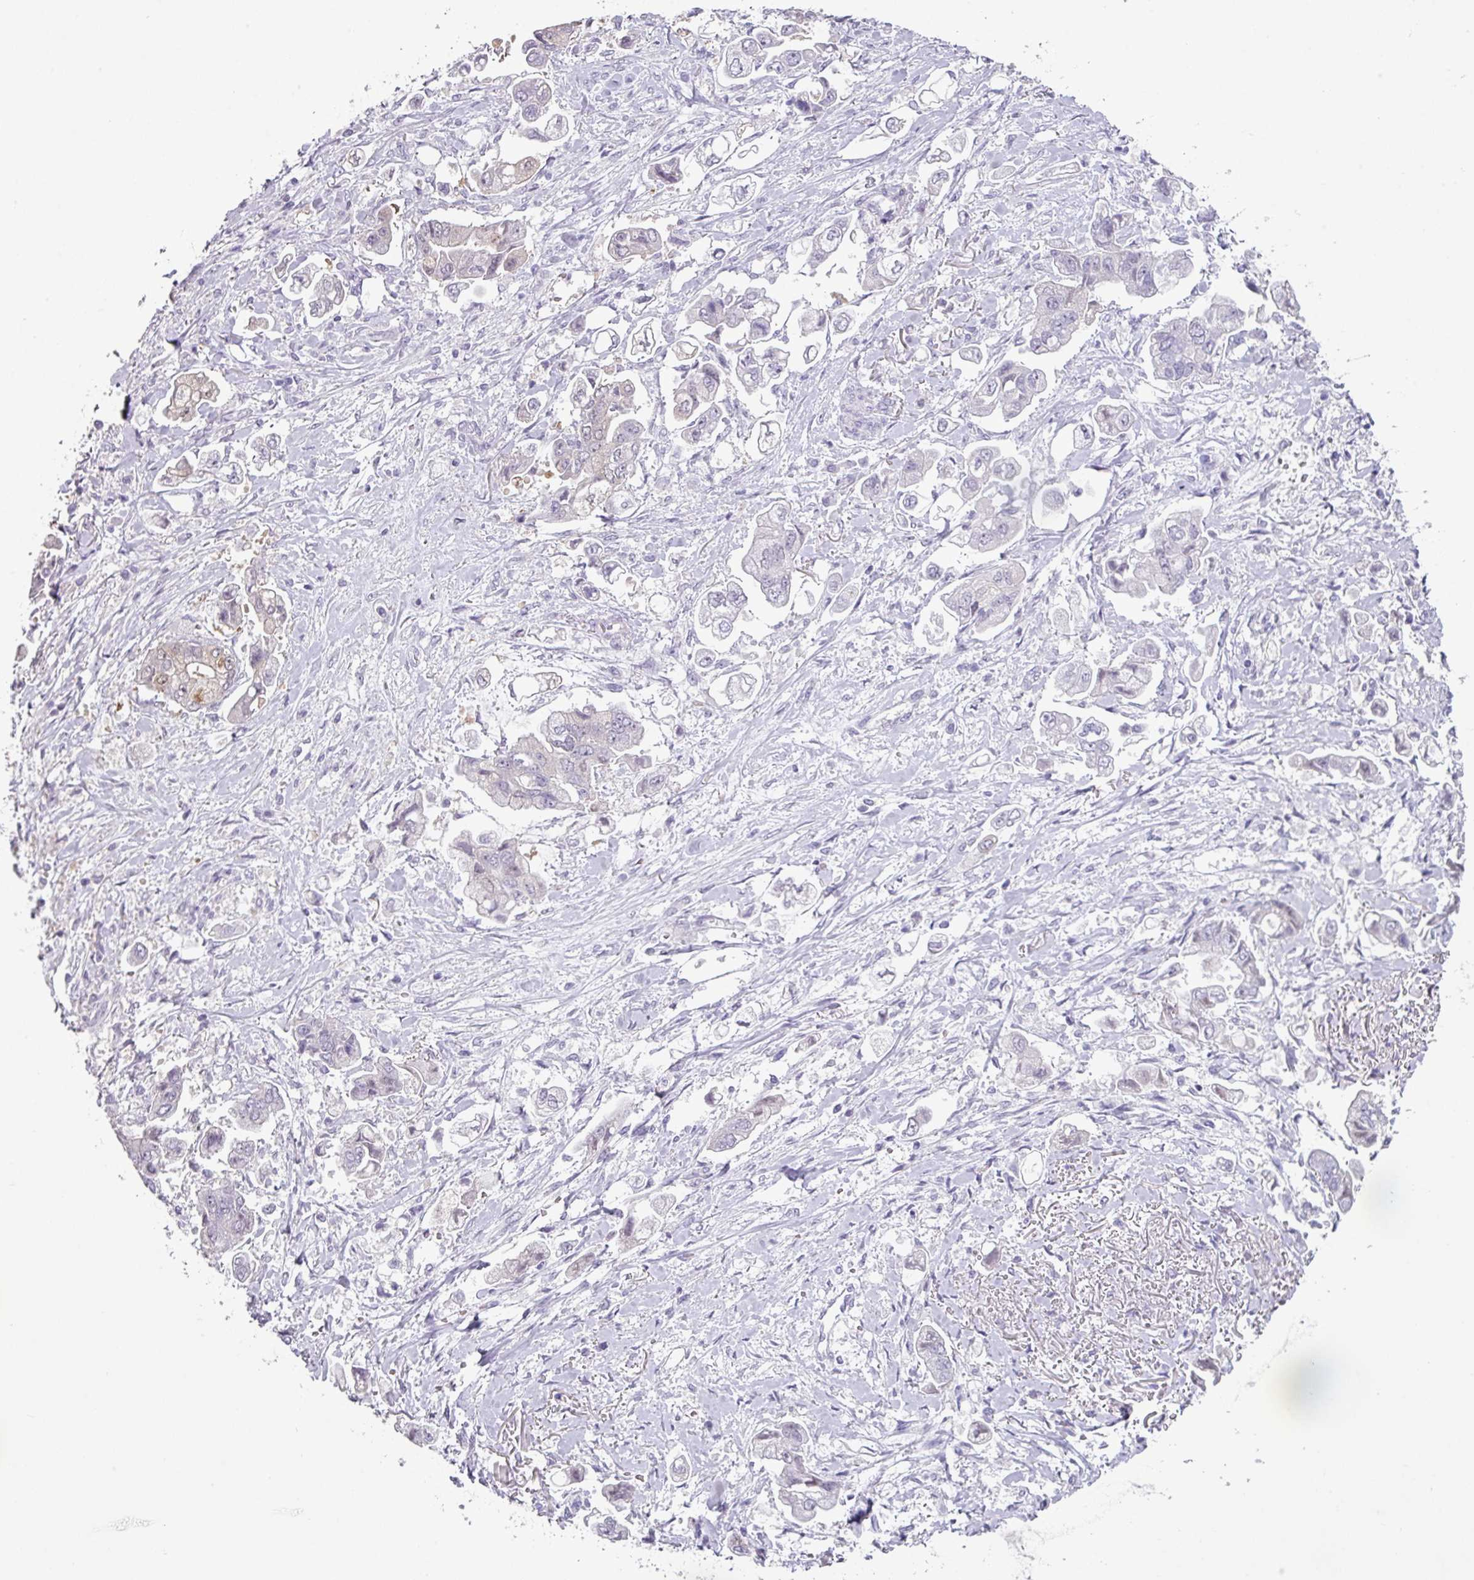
{"staining": {"intensity": "negative", "quantity": "none", "location": "none"}, "tissue": "stomach cancer", "cell_type": "Tumor cells", "image_type": "cancer", "snomed": [{"axis": "morphology", "description": "Adenocarcinoma, NOS"}, {"axis": "topography", "description": "Stomach"}], "caption": "Human stomach adenocarcinoma stained for a protein using IHC demonstrates no expression in tumor cells.", "gene": "TTLL12", "patient": {"sex": "male", "age": 62}}